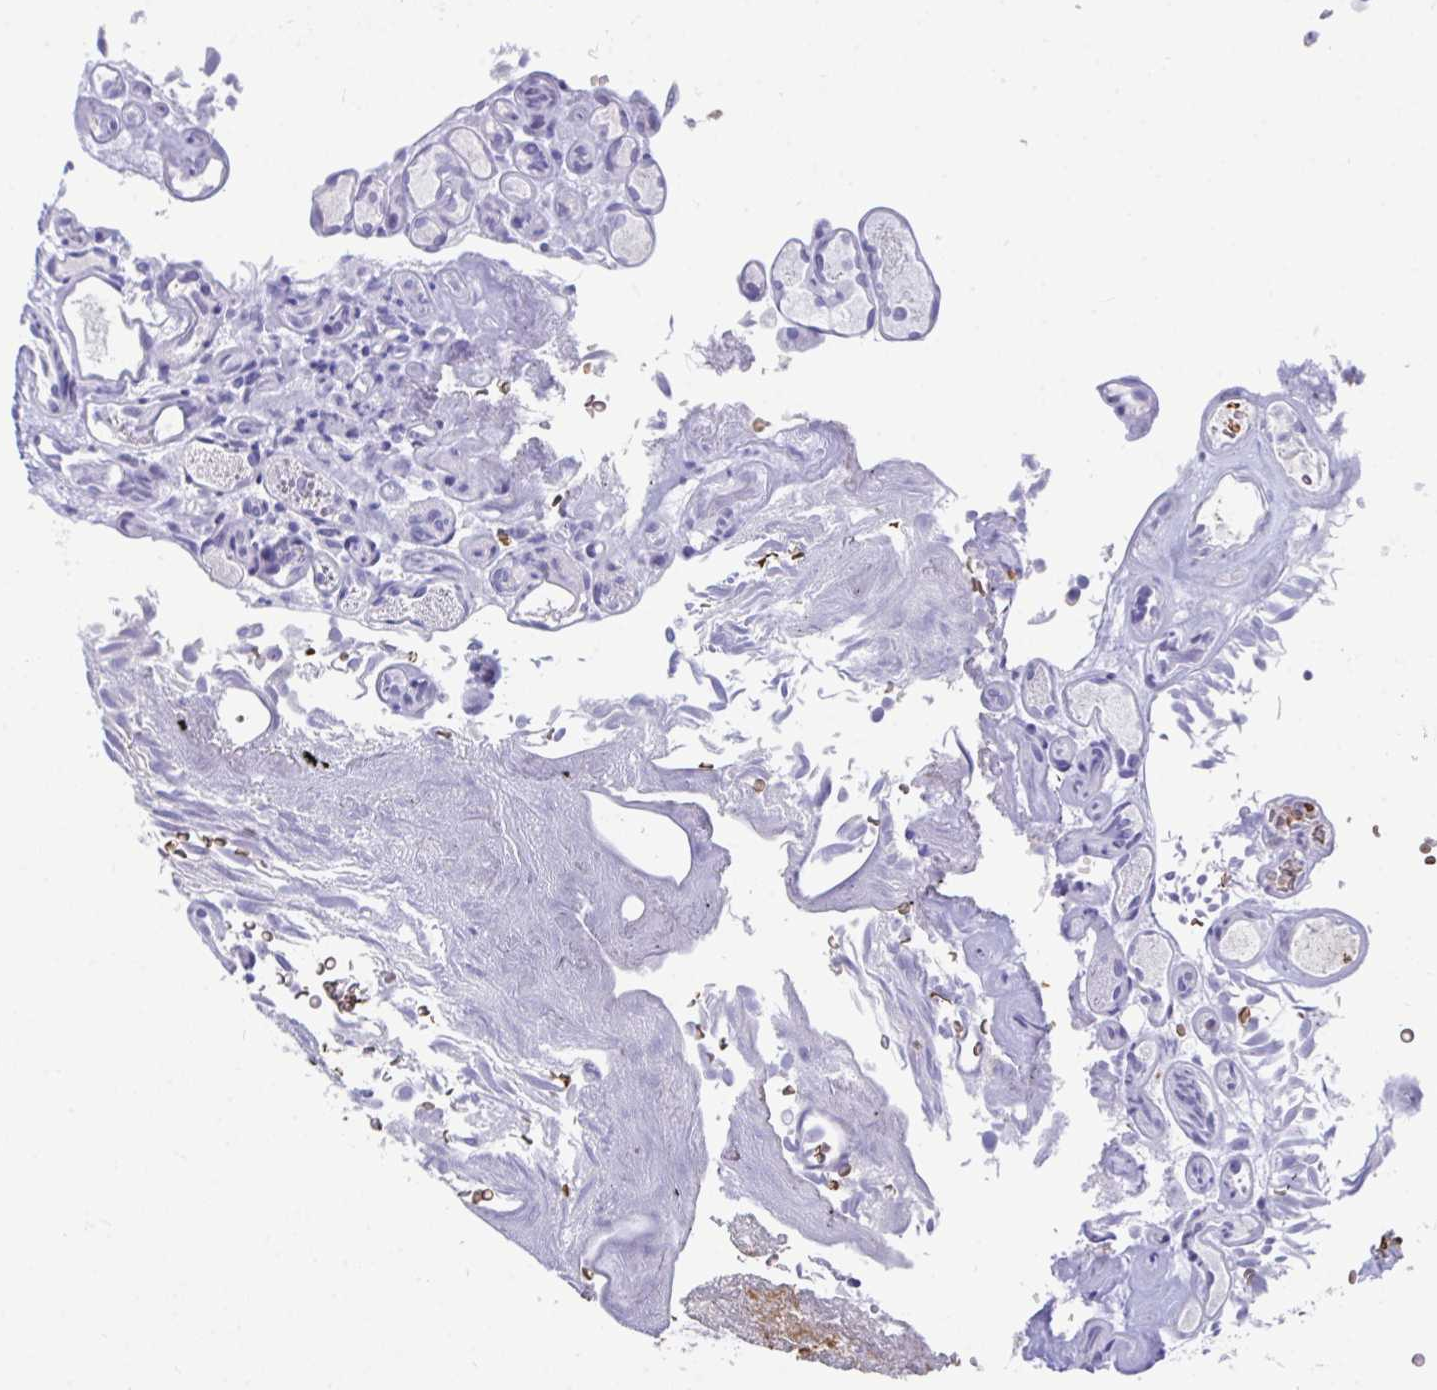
{"staining": {"intensity": "negative", "quantity": "none", "location": "none"}, "tissue": "urothelial cancer", "cell_type": "Tumor cells", "image_type": "cancer", "snomed": [{"axis": "morphology", "description": "Urothelial carcinoma, Low grade"}, {"axis": "topography", "description": "Urinary bladder"}], "caption": "The micrograph reveals no staining of tumor cells in urothelial carcinoma (low-grade).", "gene": "CENPQ", "patient": {"sex": "male", "age": 78}}